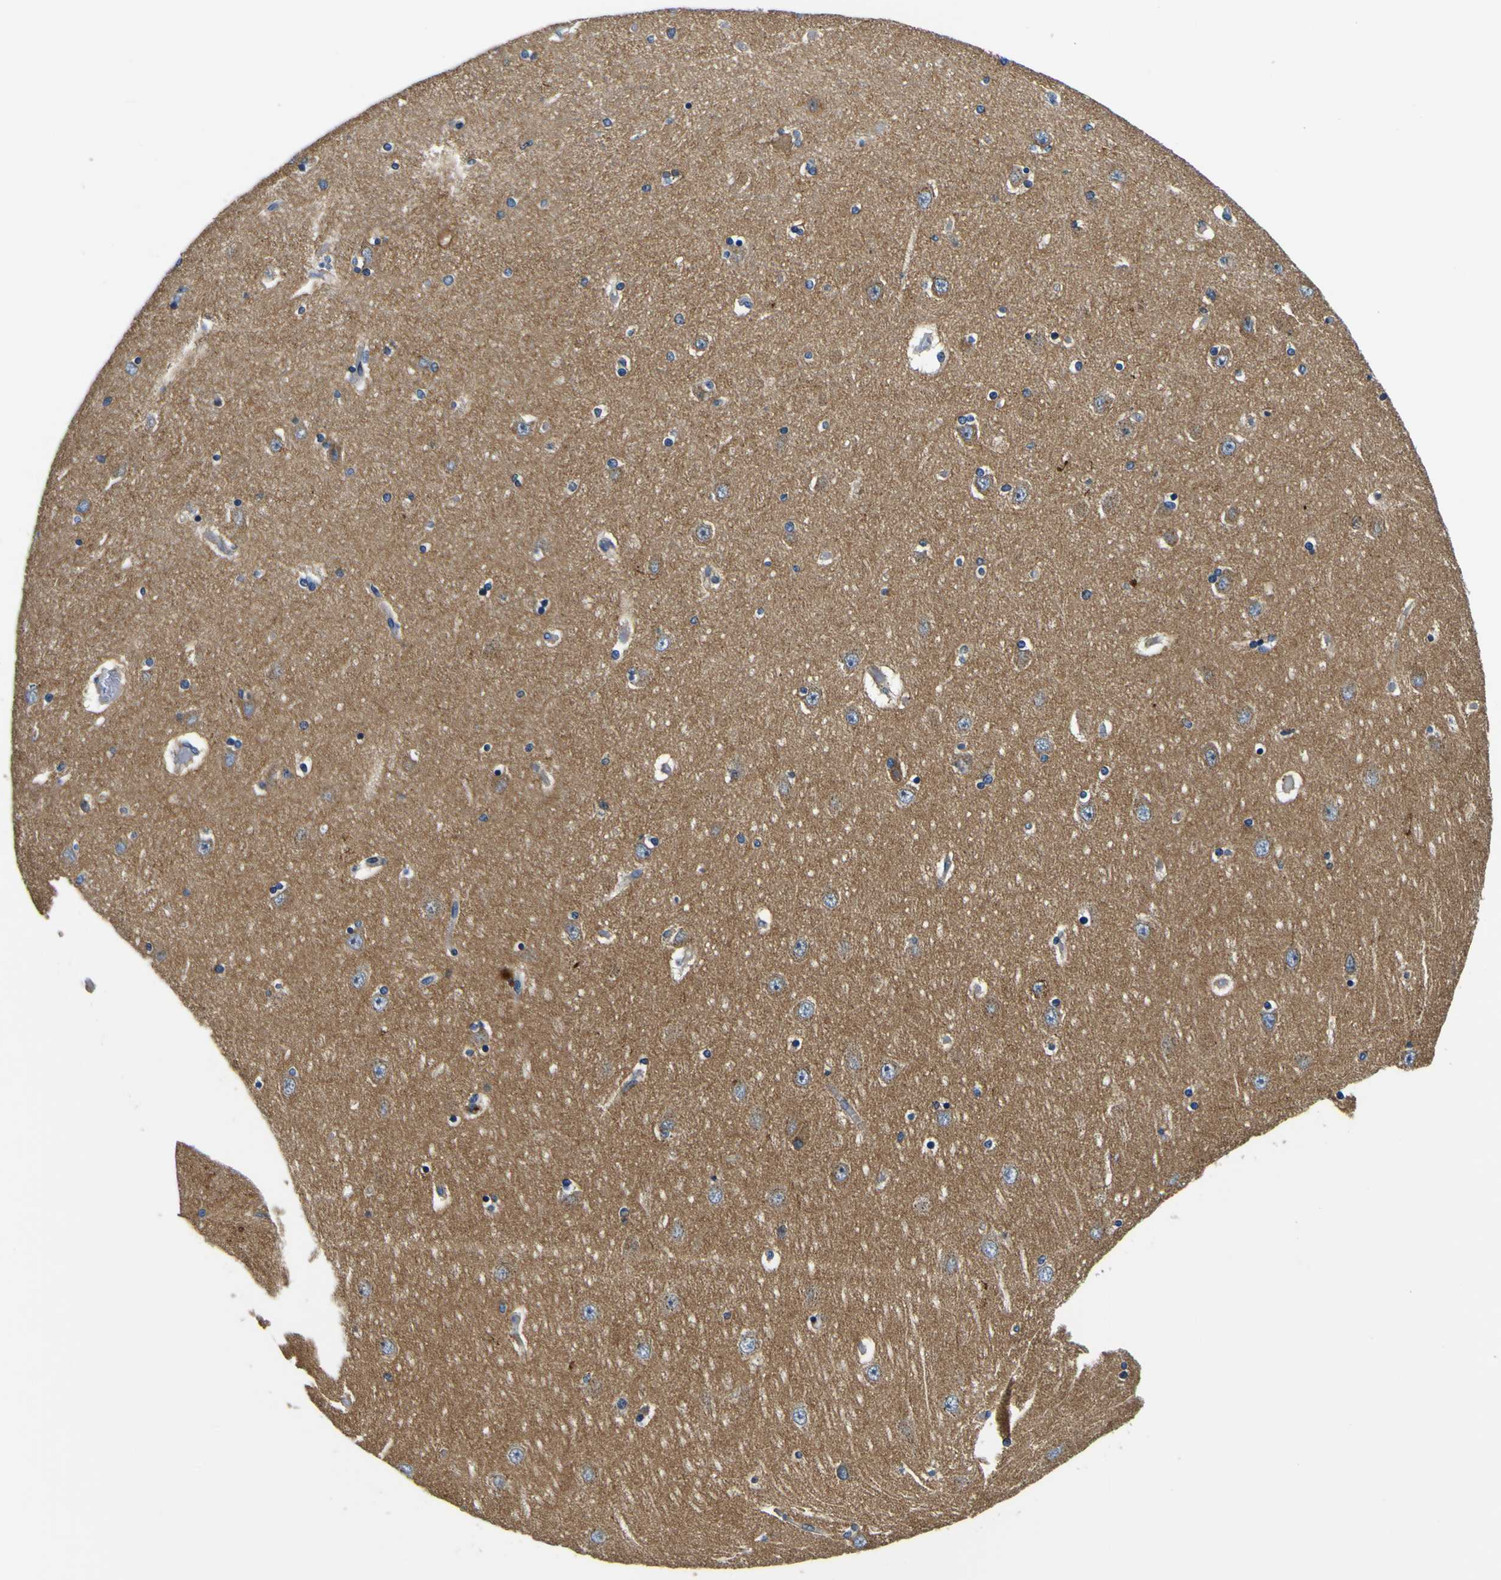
{"staining": {"intensity": "moderate", "quantity": "<25%", "location": "cytoplasmic/membranous"}, "tissue": "hippocampus", "cell_type": "Glial cells", "image_type": "normal", "snomed": [{"axis": "morphology", "description": "Normal tissue, NOS"}, {"axis": "topography", "description": "Hippocampus"}], "caption": "This photomicrograph demonstrates benign hippocampus stained with IHC to label a protein in brown. The cytoplasmic/membranous of glial cells show moderate positivity for the protein. Nuclei are counter-stained blue.", "gene": "CLSTN1", "patient": {"sex": "female", "age": 54}}